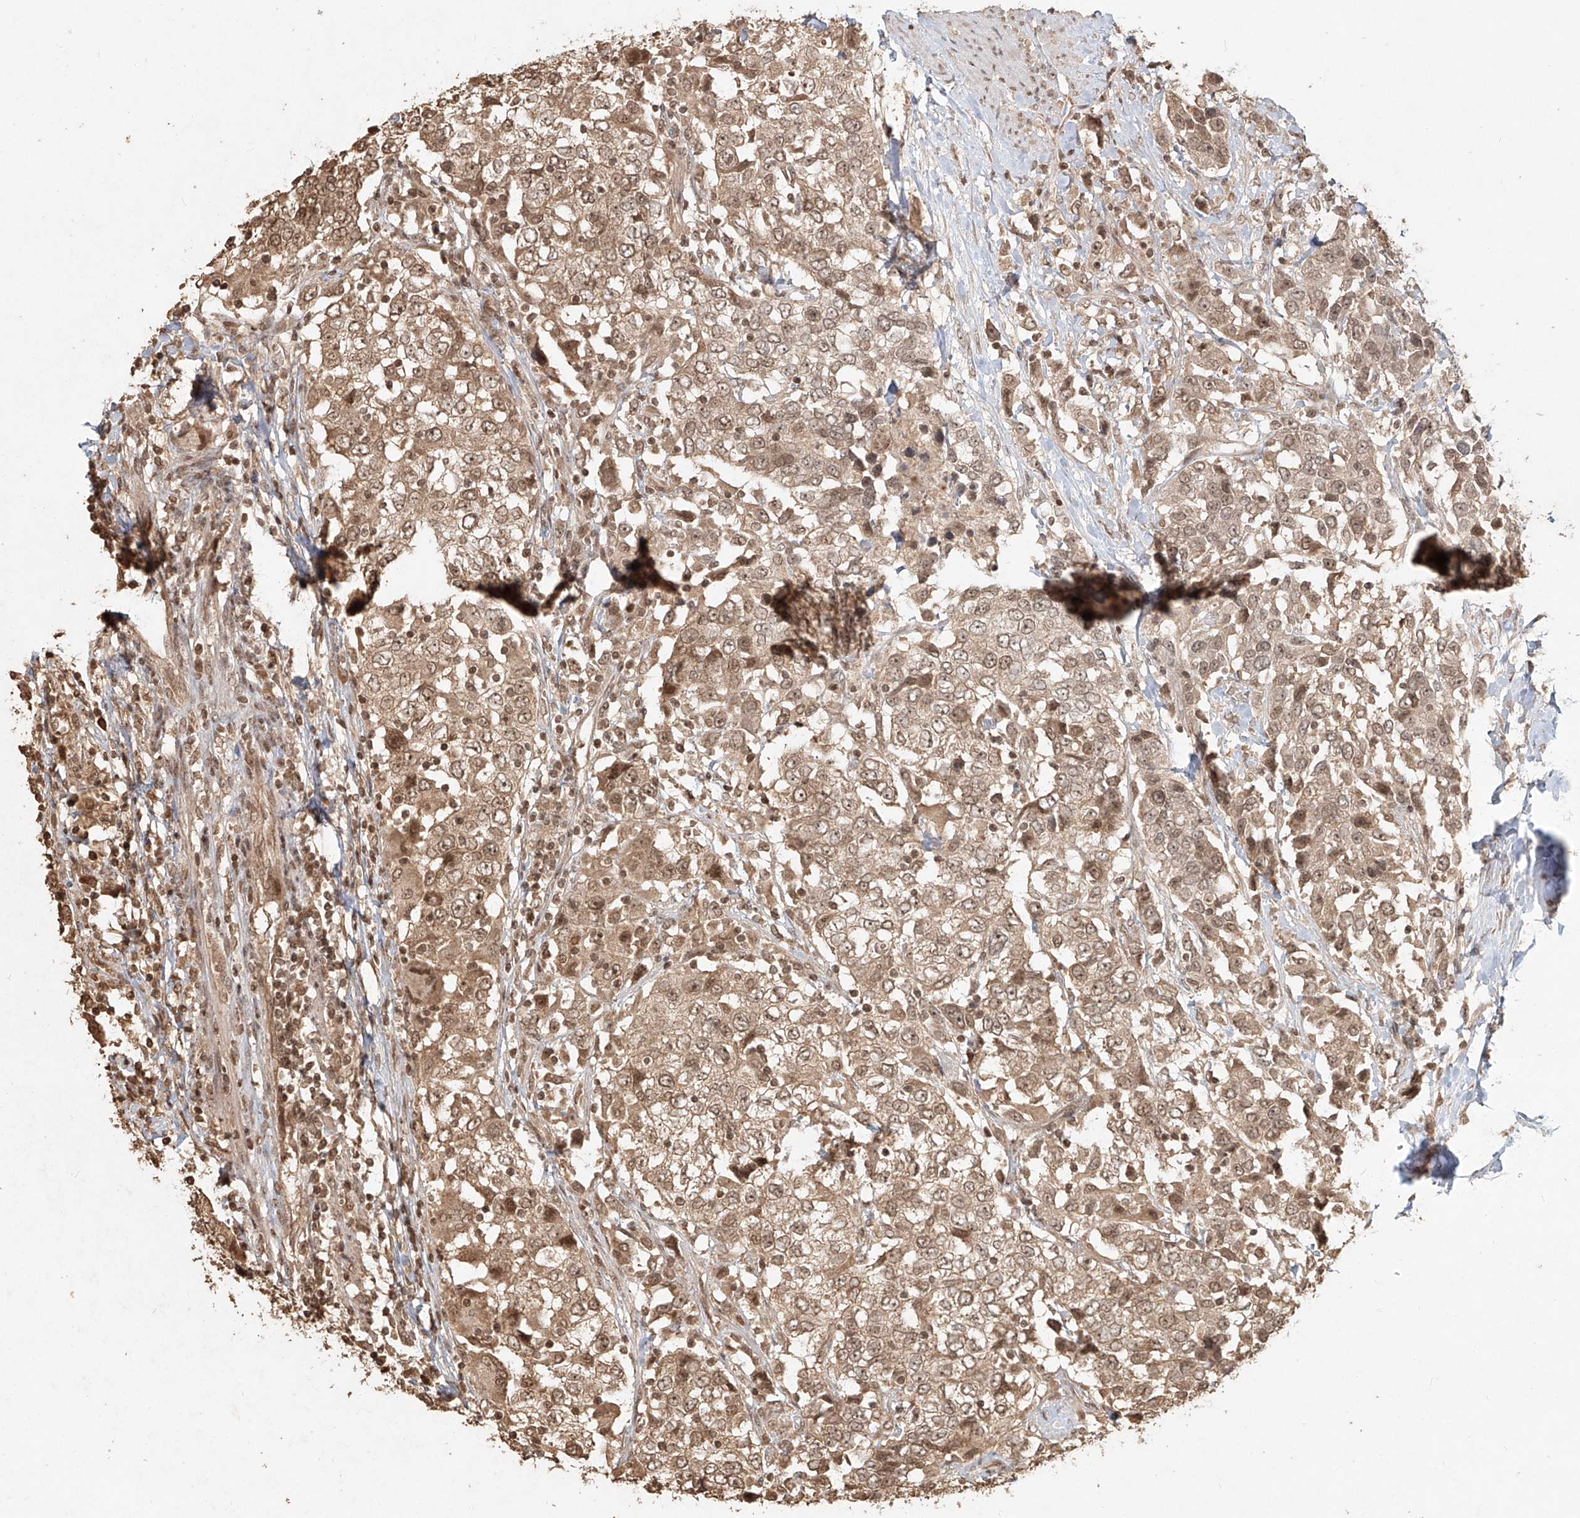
{"staining": {"intensity": "moderate", "quantity": ">75%", "location": "cytoplasmic/membranous,nuclear"}, "tissue": "urothelial cancer", "cell_type": "Tumor cells", "image_type": "cancer", "snomed": [{"axis": "morphology", "description": "Urothelial carcinoma, High grade"}, {"axis": "topography", "description": "Urinary bladder"}], "caption": "Urothelial cancer stained for a protein displays moderate cytoplasmic/membranous and nuclear positivity in tumor cells.", "gene": "UBE2K", "patient": {"sex": "female", "age": 80}}